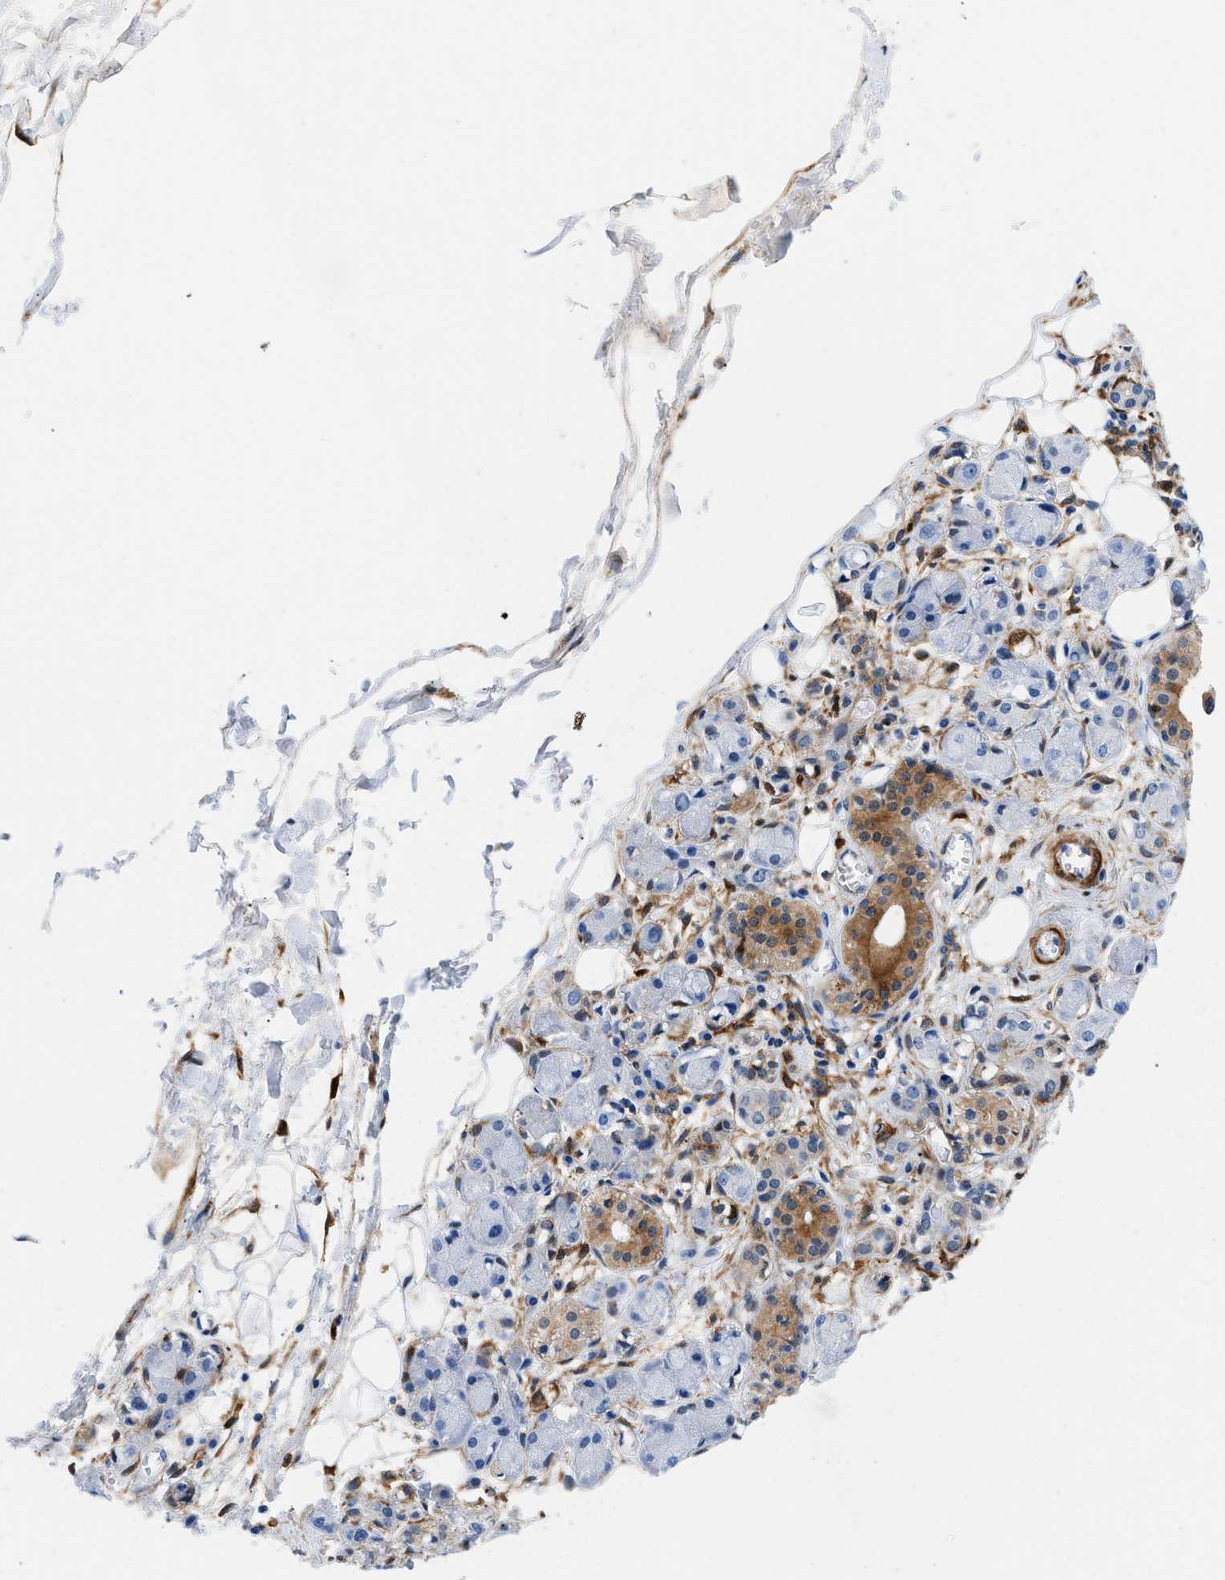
{"staining": {"intensity": "negative", "quantity": "none", "location": "none"}, "tissue": "adipose tissue", "cell_type": "Adipocytes", "image_type": "normal", "snomed": [{"axis": "morphology", "description": "Normal tissue, NOS"}, {"axis": "morphology", "description": "Inflammation, NOS"}, {"axis": "topography", "description": "Vascular tissue"}, {"axis": "topography", "description": "Salivary gland"}], "caption": "The histopathology image displays no significant expression in adipocytes of adipose tissue. Nuclei are stained in blue.", "gene": "GSN", "patient": {"sex": "female", "age": 75}}